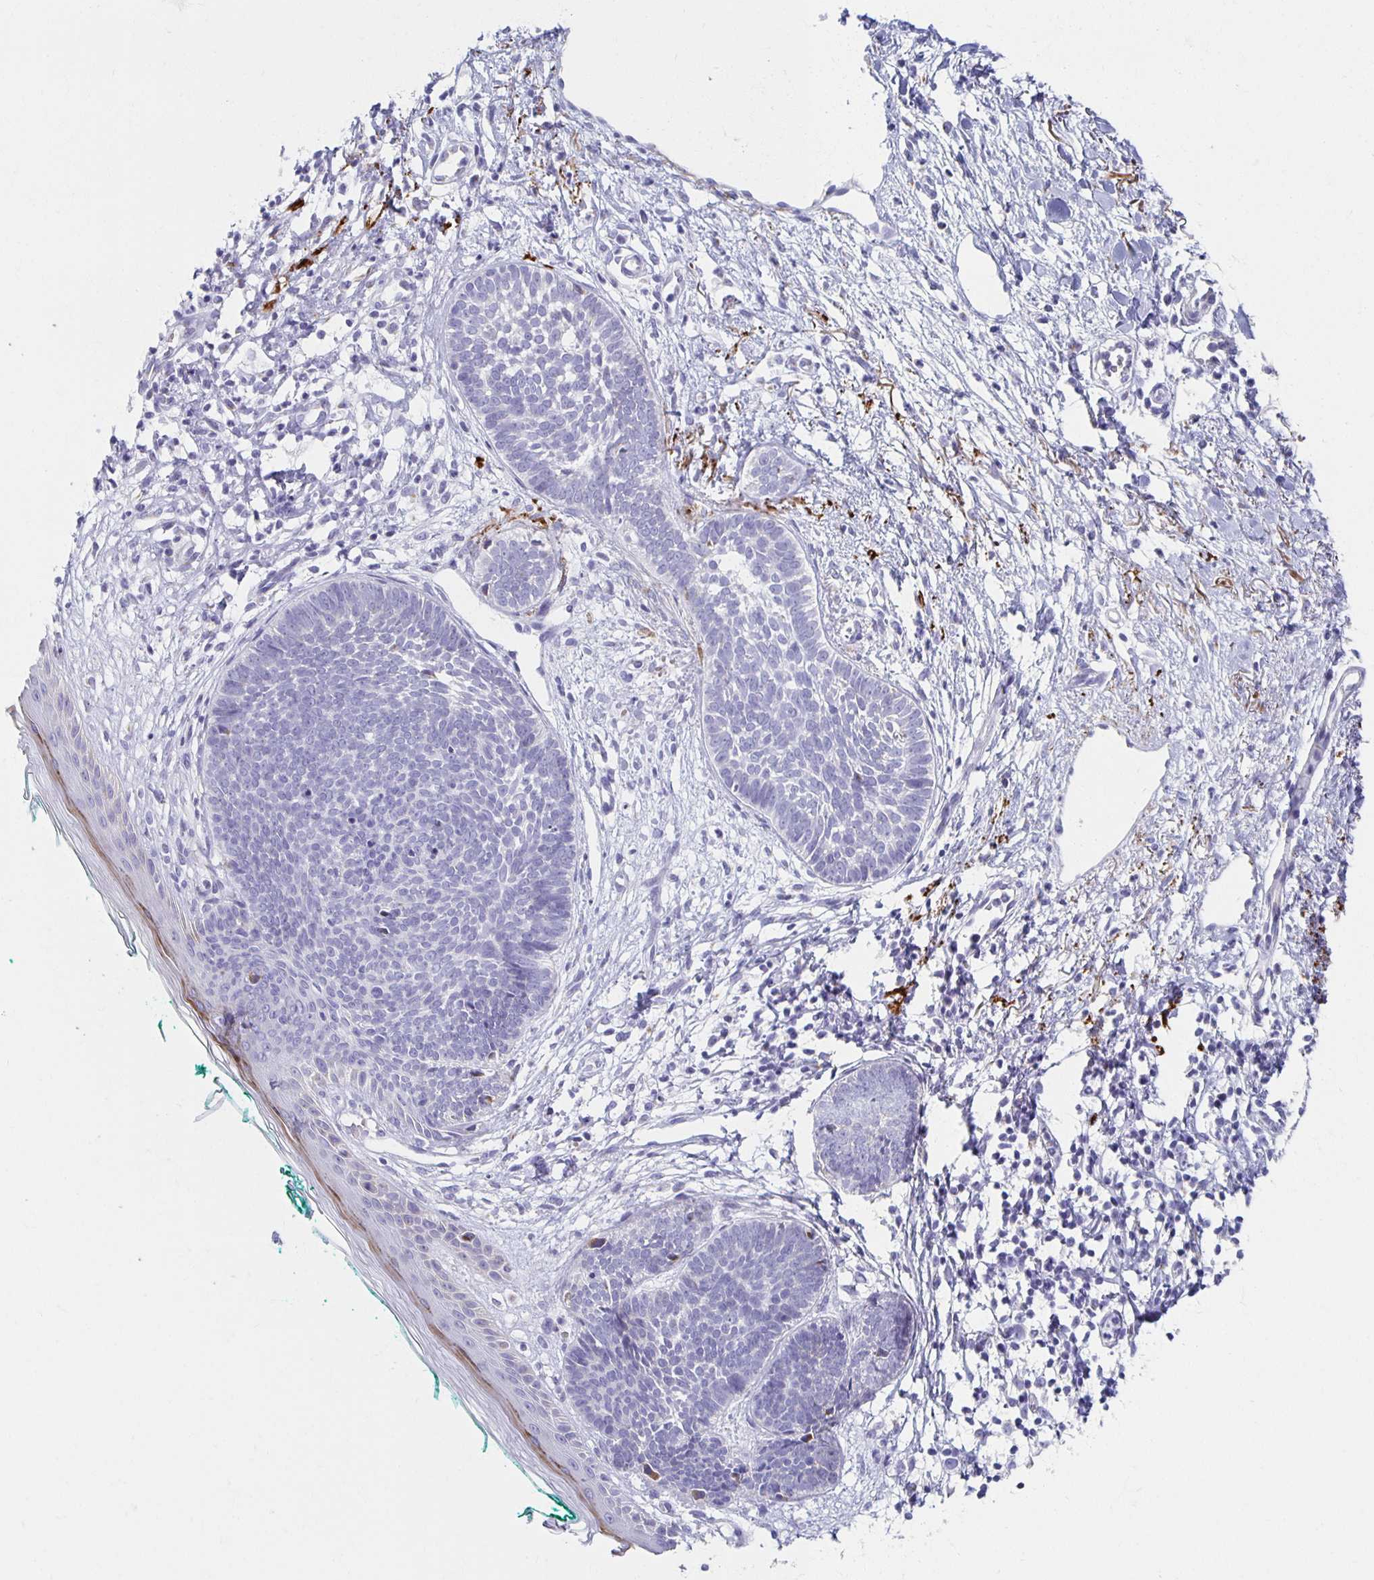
{"staining": {"intensity": "negative", "quantity": "none", "location": "none"}, "tissue": "skin cancer", "cell_type": "Tumor cells", "image_type": "cancer", "snomed": [{"axis": "morphology", "description": "Basal cell carcinoma"}, {"axis": "topography", "description": "Skin"}, {"axis": "topography", "description": "Skin of neck"}, {"axis": "topography", "description": "Skin of shoulder"}, {"axis": "topography", "description": "Skin of back"}], "caption": "Skin cancer (basal cell carcinoma) was stained to show a protein in brown. There is no significant expression in tumor cells. Brightfield microscopy of IHC stained with DAB (3,3'-diaminobenzidine) (brown) and hematoxylin (blue), captured at high magnification.", "gene": "TEX44", "patient": {"sex": "male", "age": 80}}